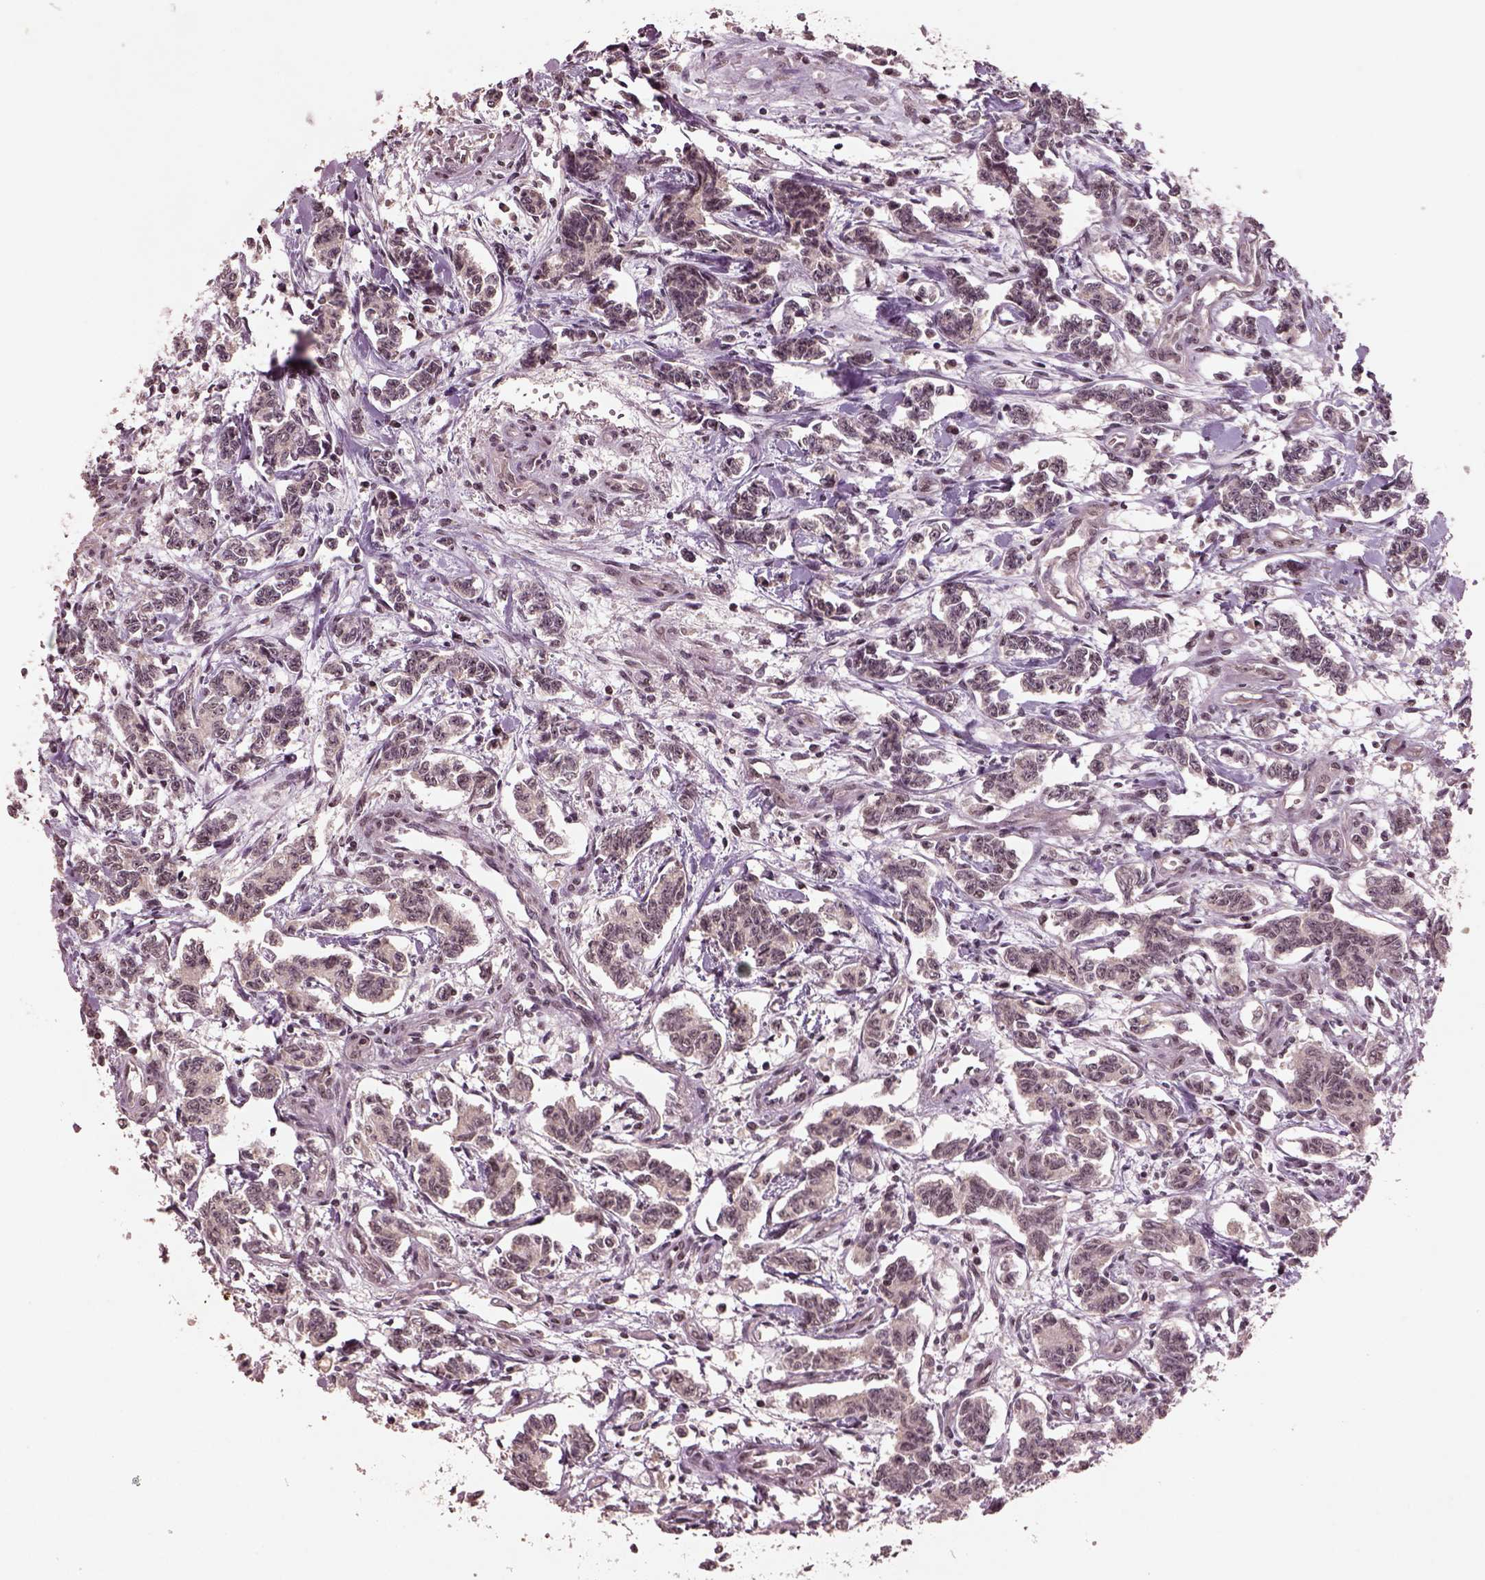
{"staining": {"intensity": "weak", "quantity": "25%-75%", "location": "nuclear"}, "tissue": "carcinoid", "cell_type": "Tumor cells", "image_type": "cancer", "snomed": [{"axis": "morphology", "description": "Carcinoid, malignant, NOS"}, {"axis": "topography", "description": "Kidney"}], "caption": "Immunohistochemistry of human carcinoid reveals low levels of weak nuclear expression in approximately 25%-75% of tumor cells.", "gene": "BRD9", "patient": {"sex": "female", "age": 41}}